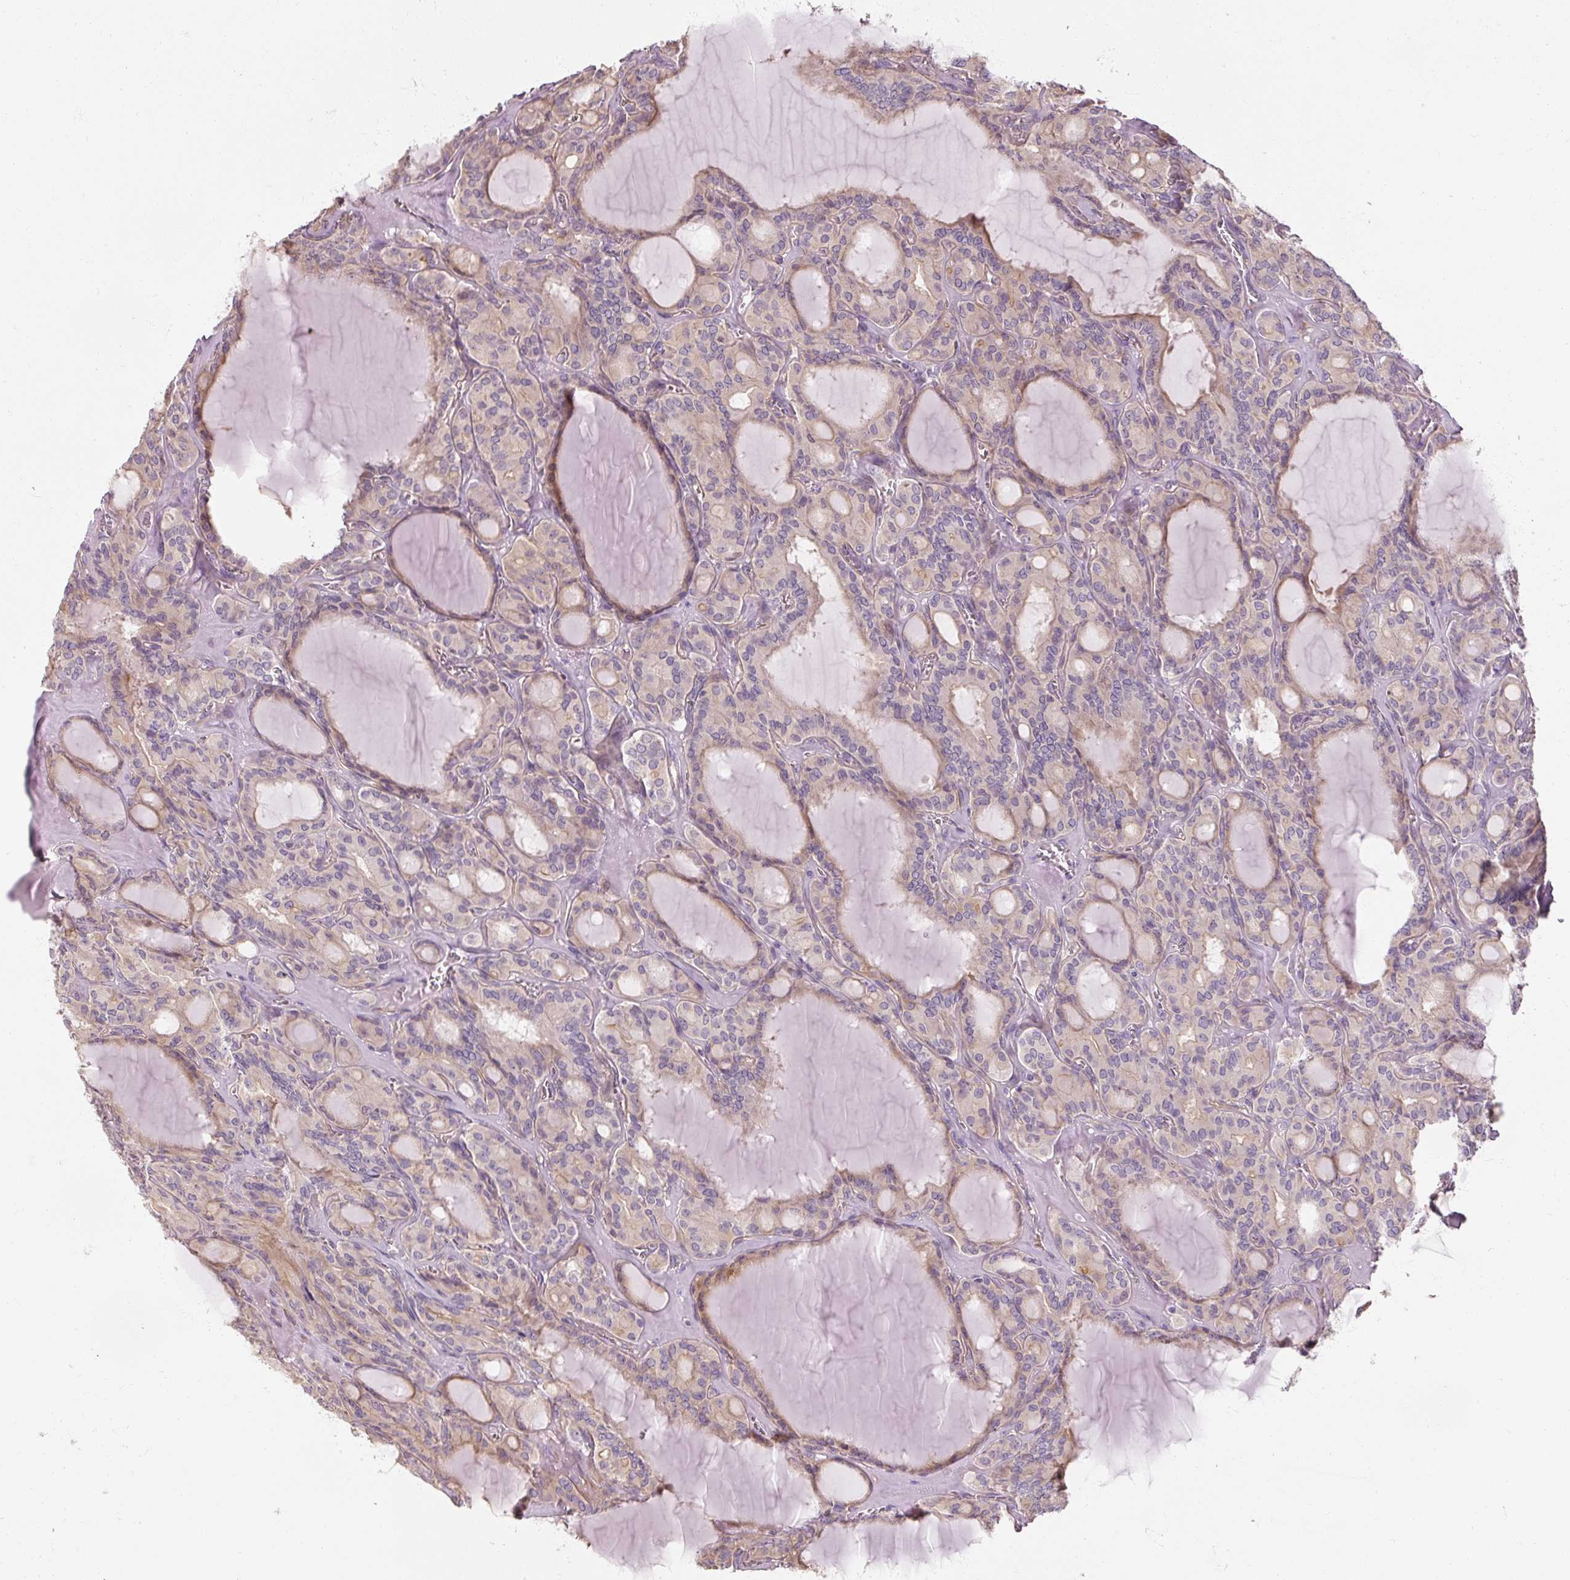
{"staining": {"intensity": "negative", "quantity": "none", "location": "none"}, "tissue": "thyroid cancer", "cell_type": "Tumor cells", "image_type": "cancer", "snomed": [{"axis": "morphology", "description": "Papillary adenocarcinoma, NOS"}, {"axis": "topography", "description": "Thyroid gland"}], "caption": "Immunohistochemistry micrograph of neoplastic tissue: papillary adenocarcinoma (thyroid) stained with DAB (3,3'-diaminobenzidine) shows no significant protein positivity in tumor cells.", "gene": "RB1CC1", "patient": {"sex": "male", "age": 87}}